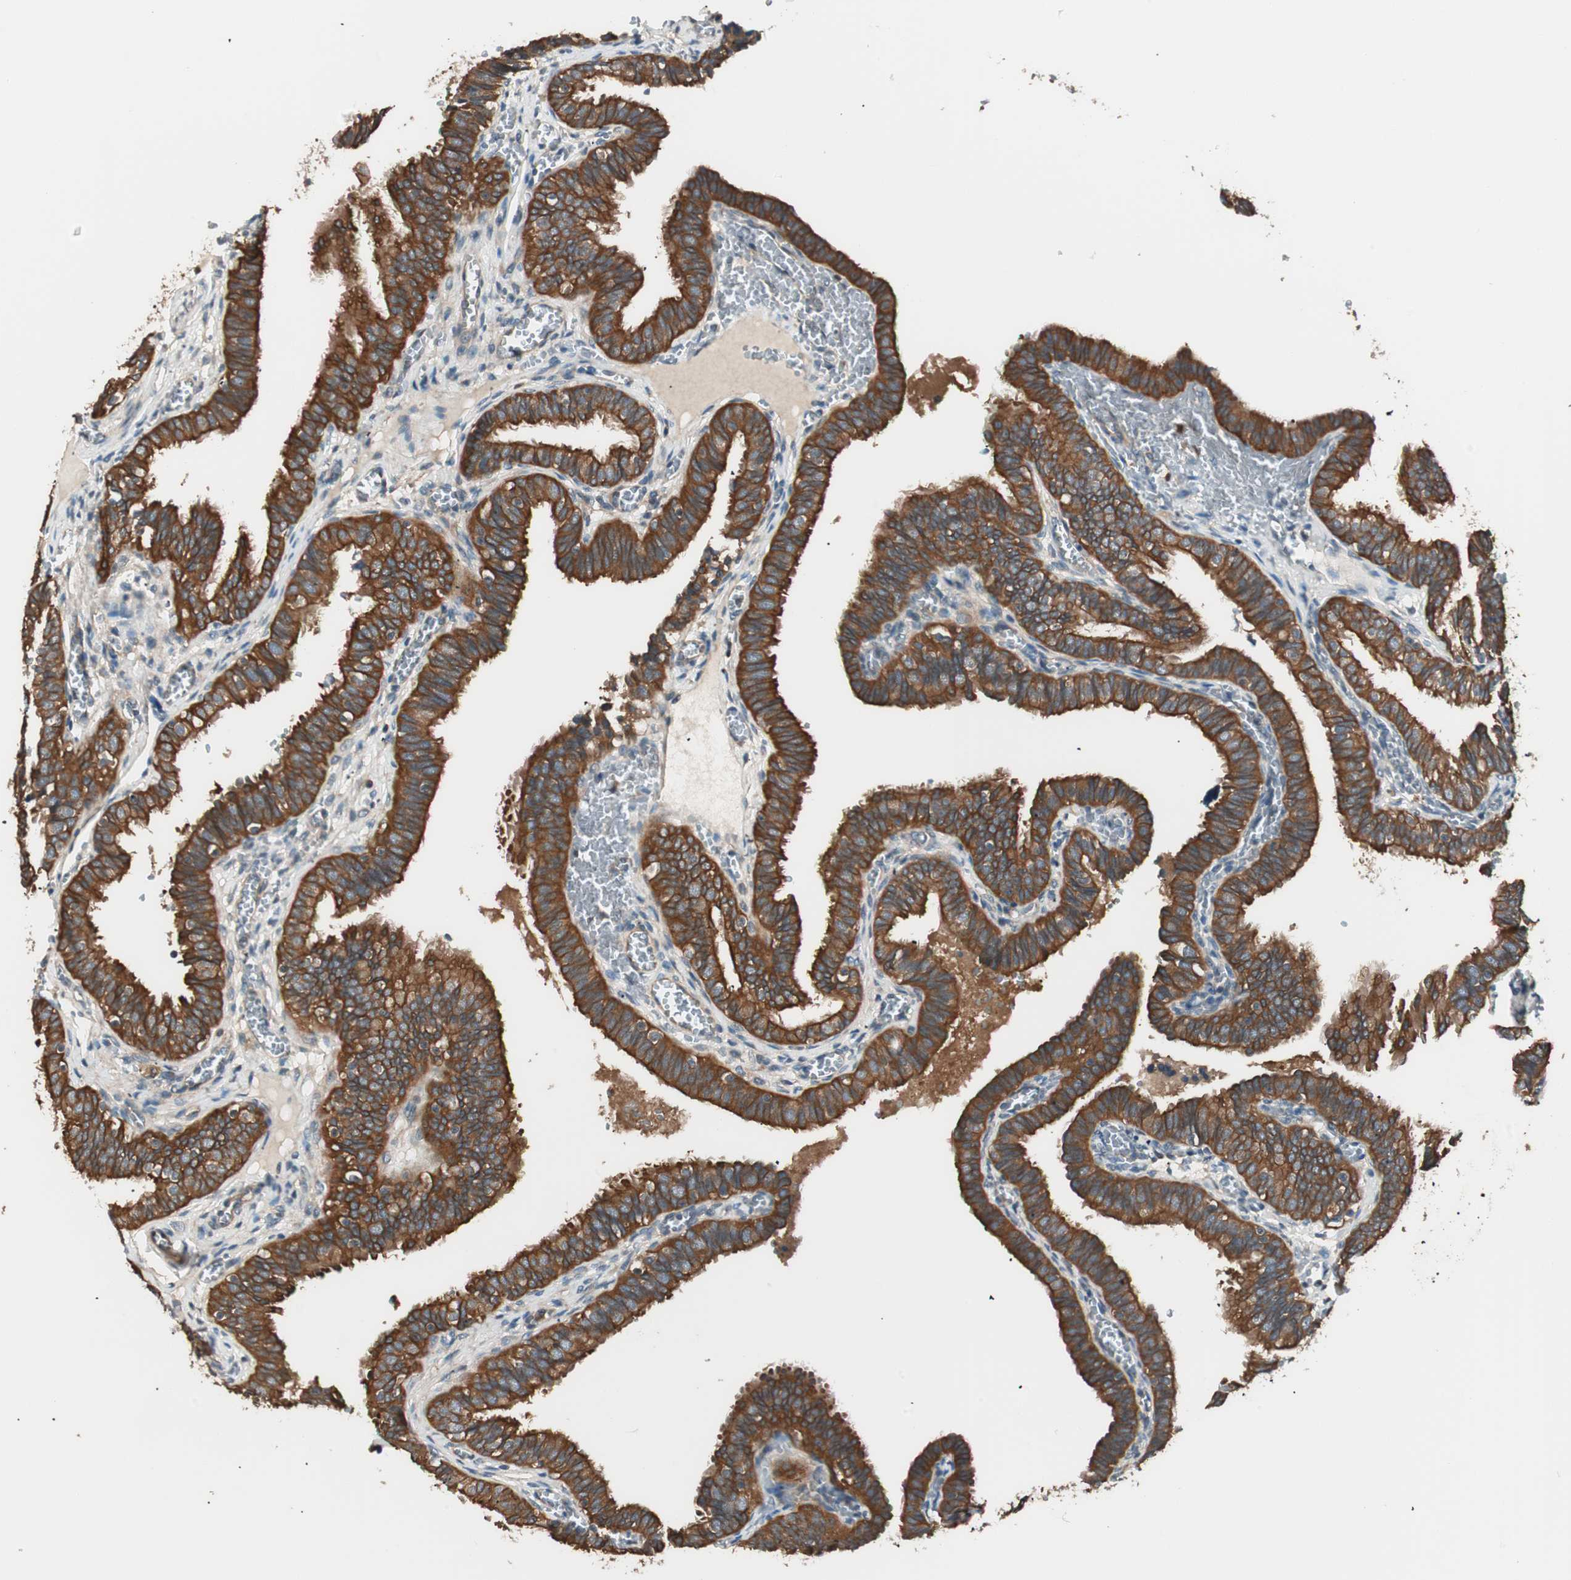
{"staining": {"intensity": "strong", "quantity": ">75%", "location": "cytoplasmic/membranous"}, "tissue": "fallopian tube", "cell_type": "Glandular cells", "image_type": "normal", "snomed": [{"axis": "morphology", "description": "Normal tissue, NOS"}, {"axis": "topography", "description": "Fallopian tube"}], "caption": "A brown stain highlights strong cytoplasmic/membranous expression of a protein in glandular cells of benign fallopian tube.", "gene": "TSG101", "patient": {"sex": "female", "age": 46}}